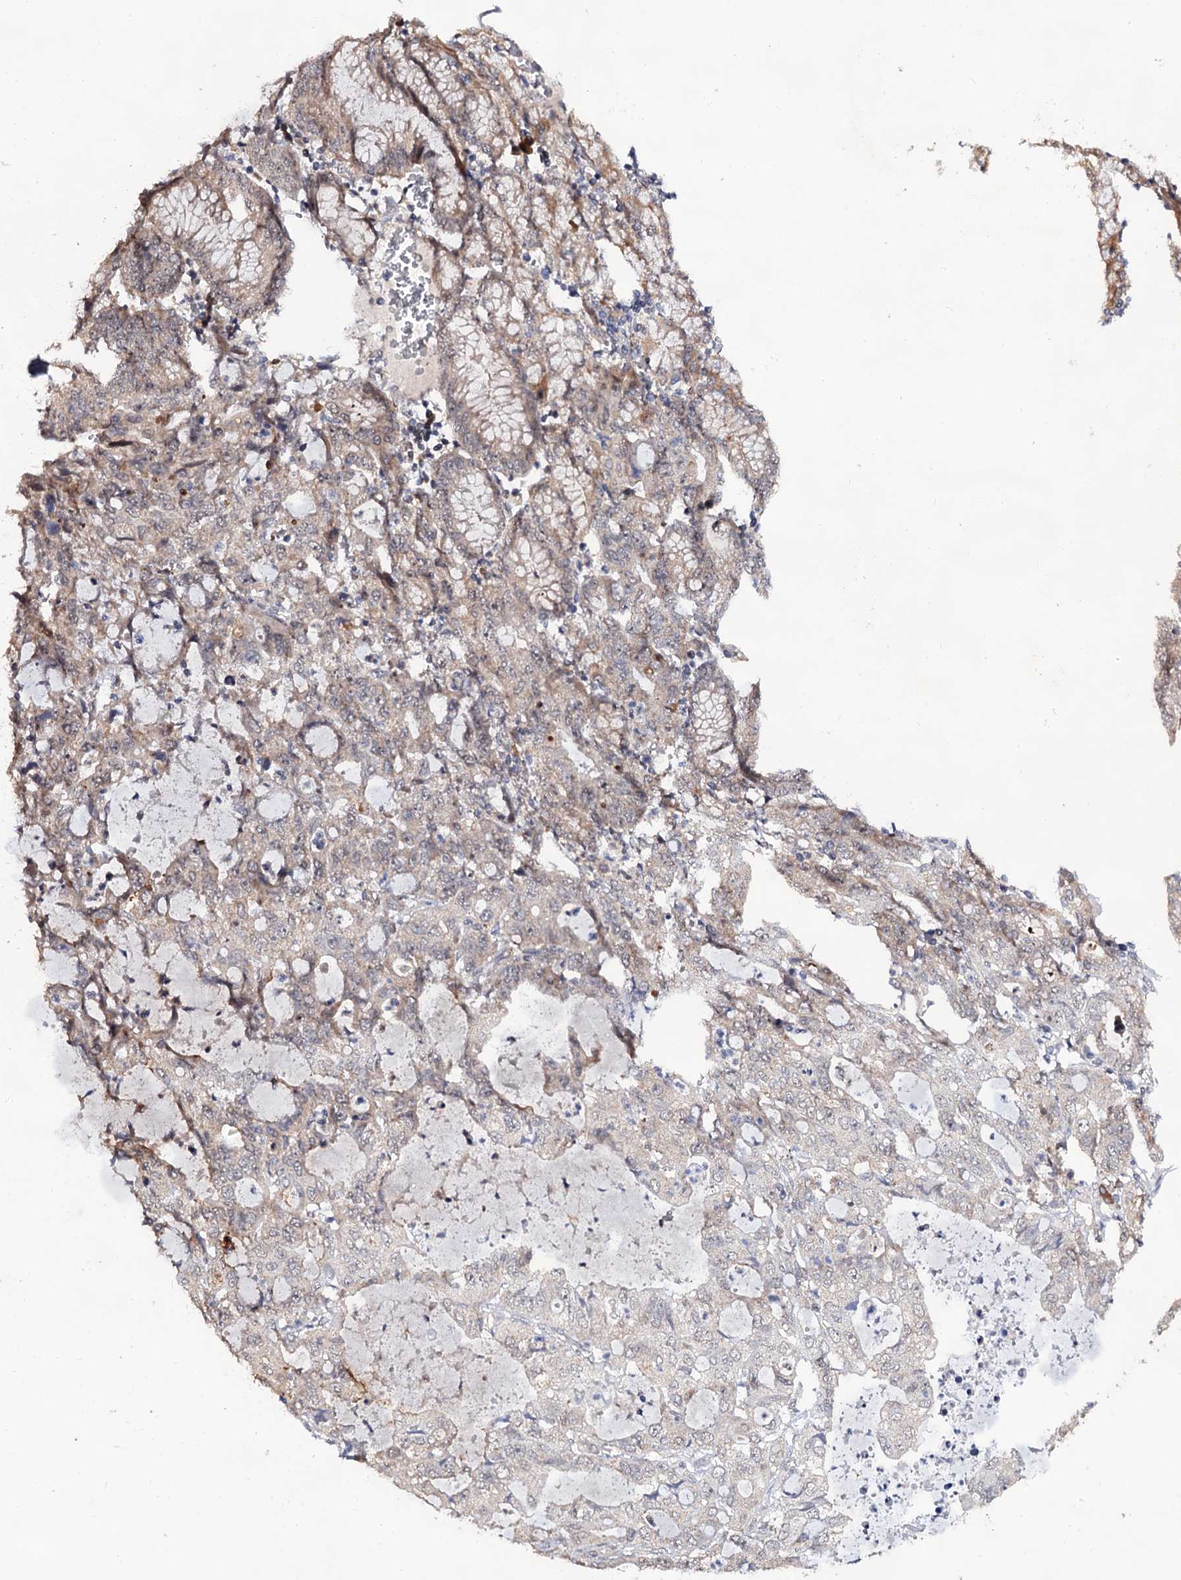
{"staining": {"intensity": "weak", "quantity": "<25%", "location": "cytoplasmic/membranous"}, "tissue": "stomach cancer", "cell_type": "Tumor cells", "image_type": "cancer", "snomed": [{"axis": "morphology", "description": "Adenocarcinoma, NOS"}, {"axis": "topography", "description": "Stomach, lower"}], "caption": "Stomach adenocarcinoma stained for a protein using immunohistochemistry (IHC) exhibits no positivity tumor cells.", "gene": "LRRC63", "patient": {"sex": "female", "age": 43}}